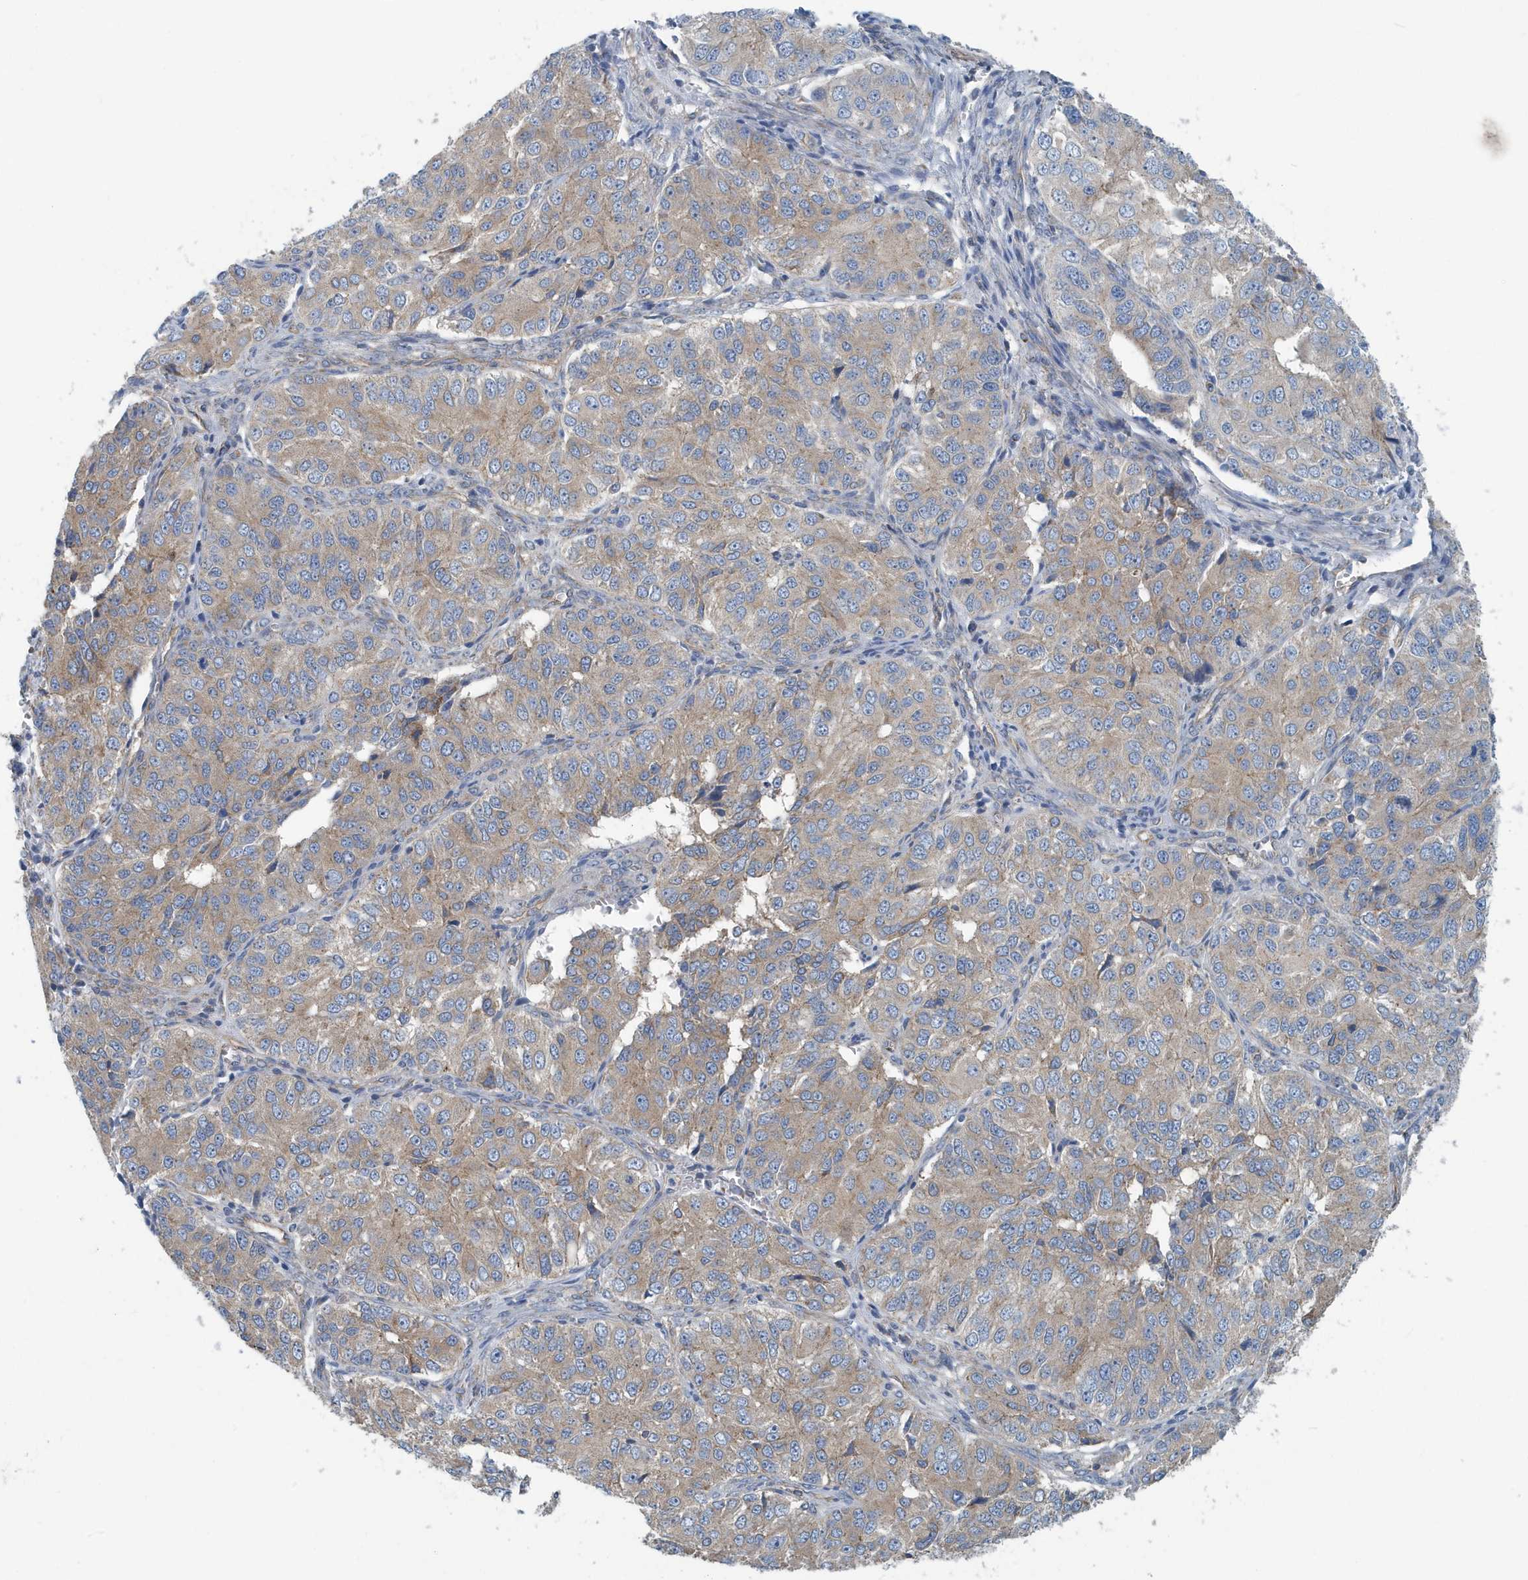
{"staining": {"intensity": "weak", "quantity": ">75%", "location": "cytoplasmic/membranous"}, "tissue": "ovarian cancer", "cell_type": "Tumor cells", "image_type": "cancer", "snomed": [{"axis": "morphology", "description": "Carcinoma, endometroid"}, {"axis": "topography", "description": "Ovary"}], "caption": "This is a micrograph of immunohistochemistry staining of ovarian endometroid carcinoma, which shows weak staining in the cytoplasmic/membranous of tumor cells.", "gene": "PPM1M", "patient": {"sex": "female", "age": 51}}